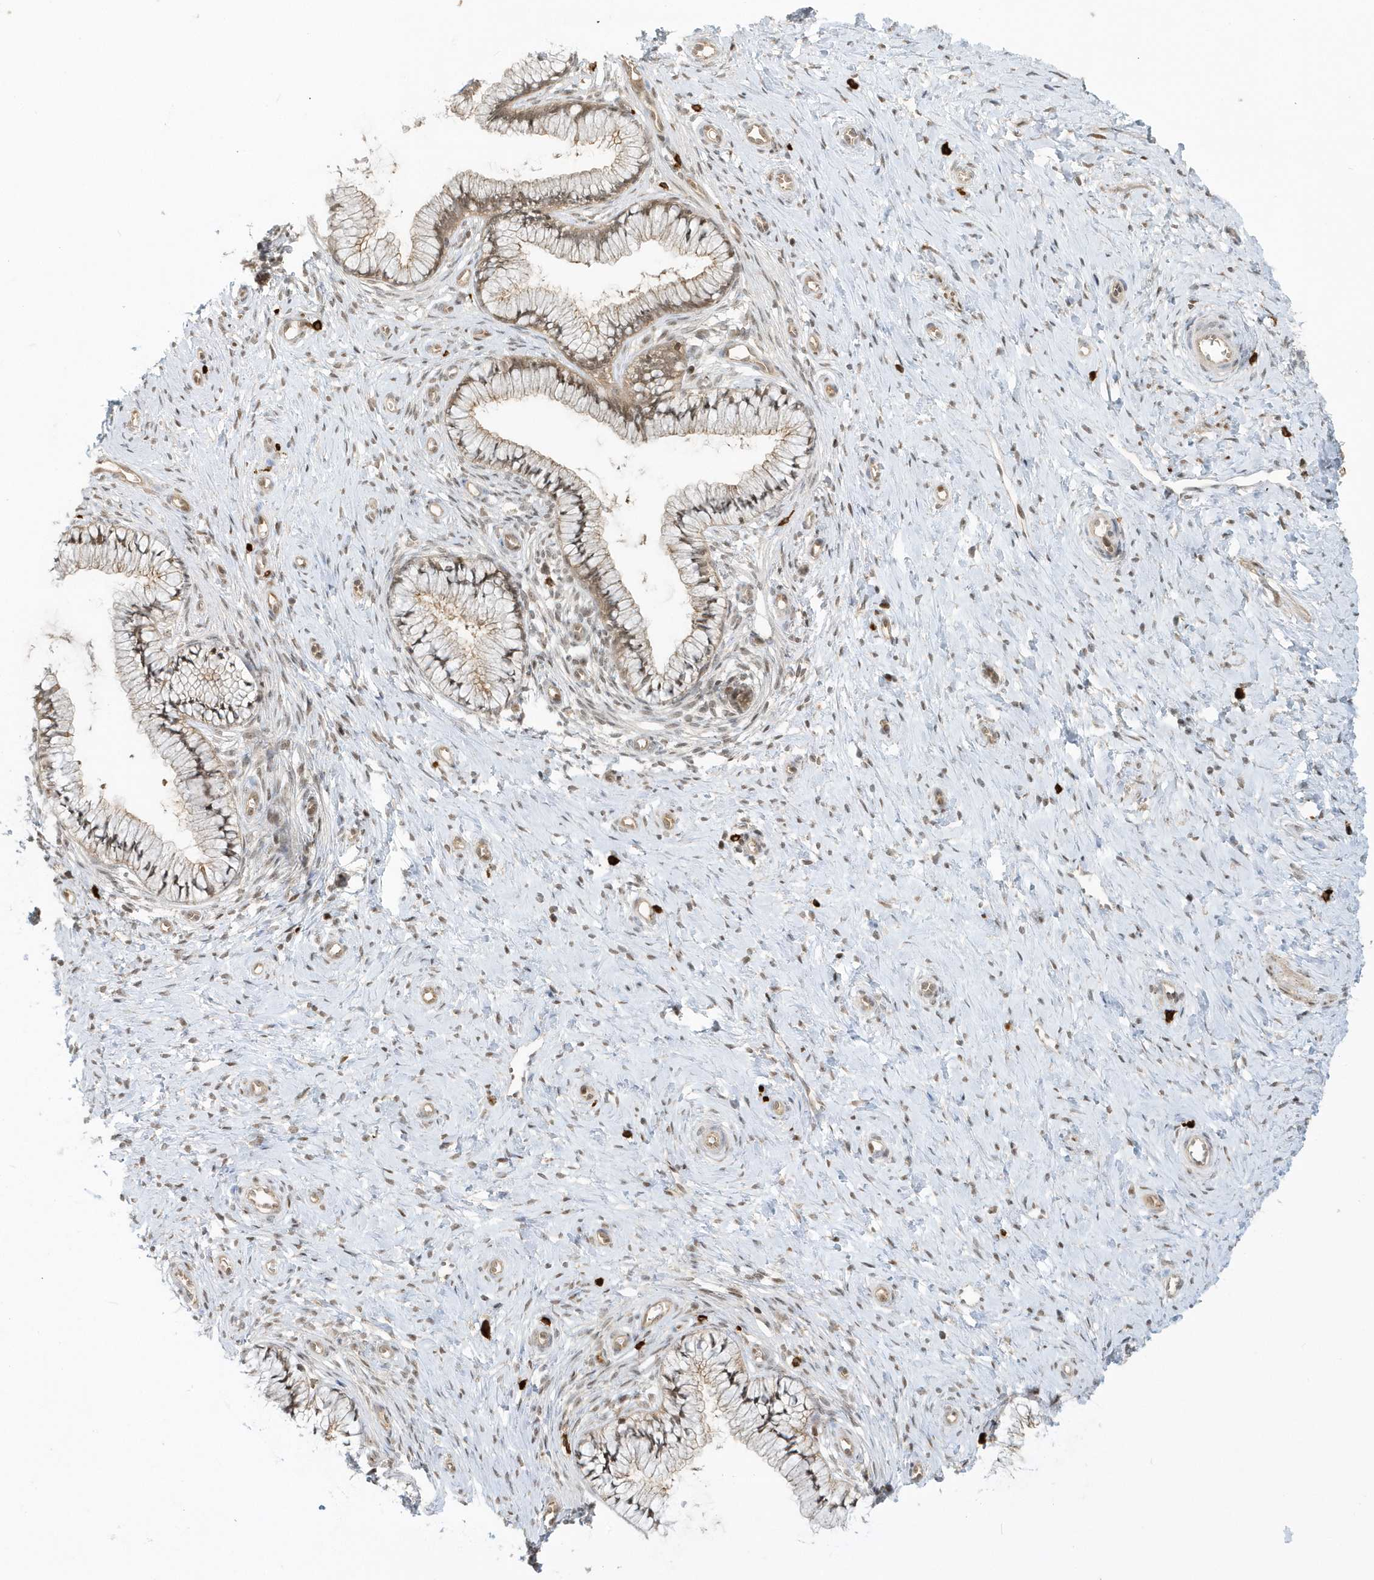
{"staining": {"intensity": "weak", "quantity": "25%-75%", "location": "cytoplasmic/membranous,nuclear"}, "tissue": "cervix", "cell_type": "Glandular cells", "image_type": "normal", "snomed": [{"axis": "morphology", "description": "Normal tissue, NOS"}, {"axis": "topography", "description": "Cervix"}], "caption": "An immunohistochemistry (IHC) photomicrograph of benign tissue is shown. Protein staining in brown labels weak cytoplasmic/membranous,nuclear positivity in cervix within glandular cells. (DAB IHC with brightfield microscopy, high magnification).", "gene": "PPP1R7", "patient": {"sex": "female", "age": 36}}